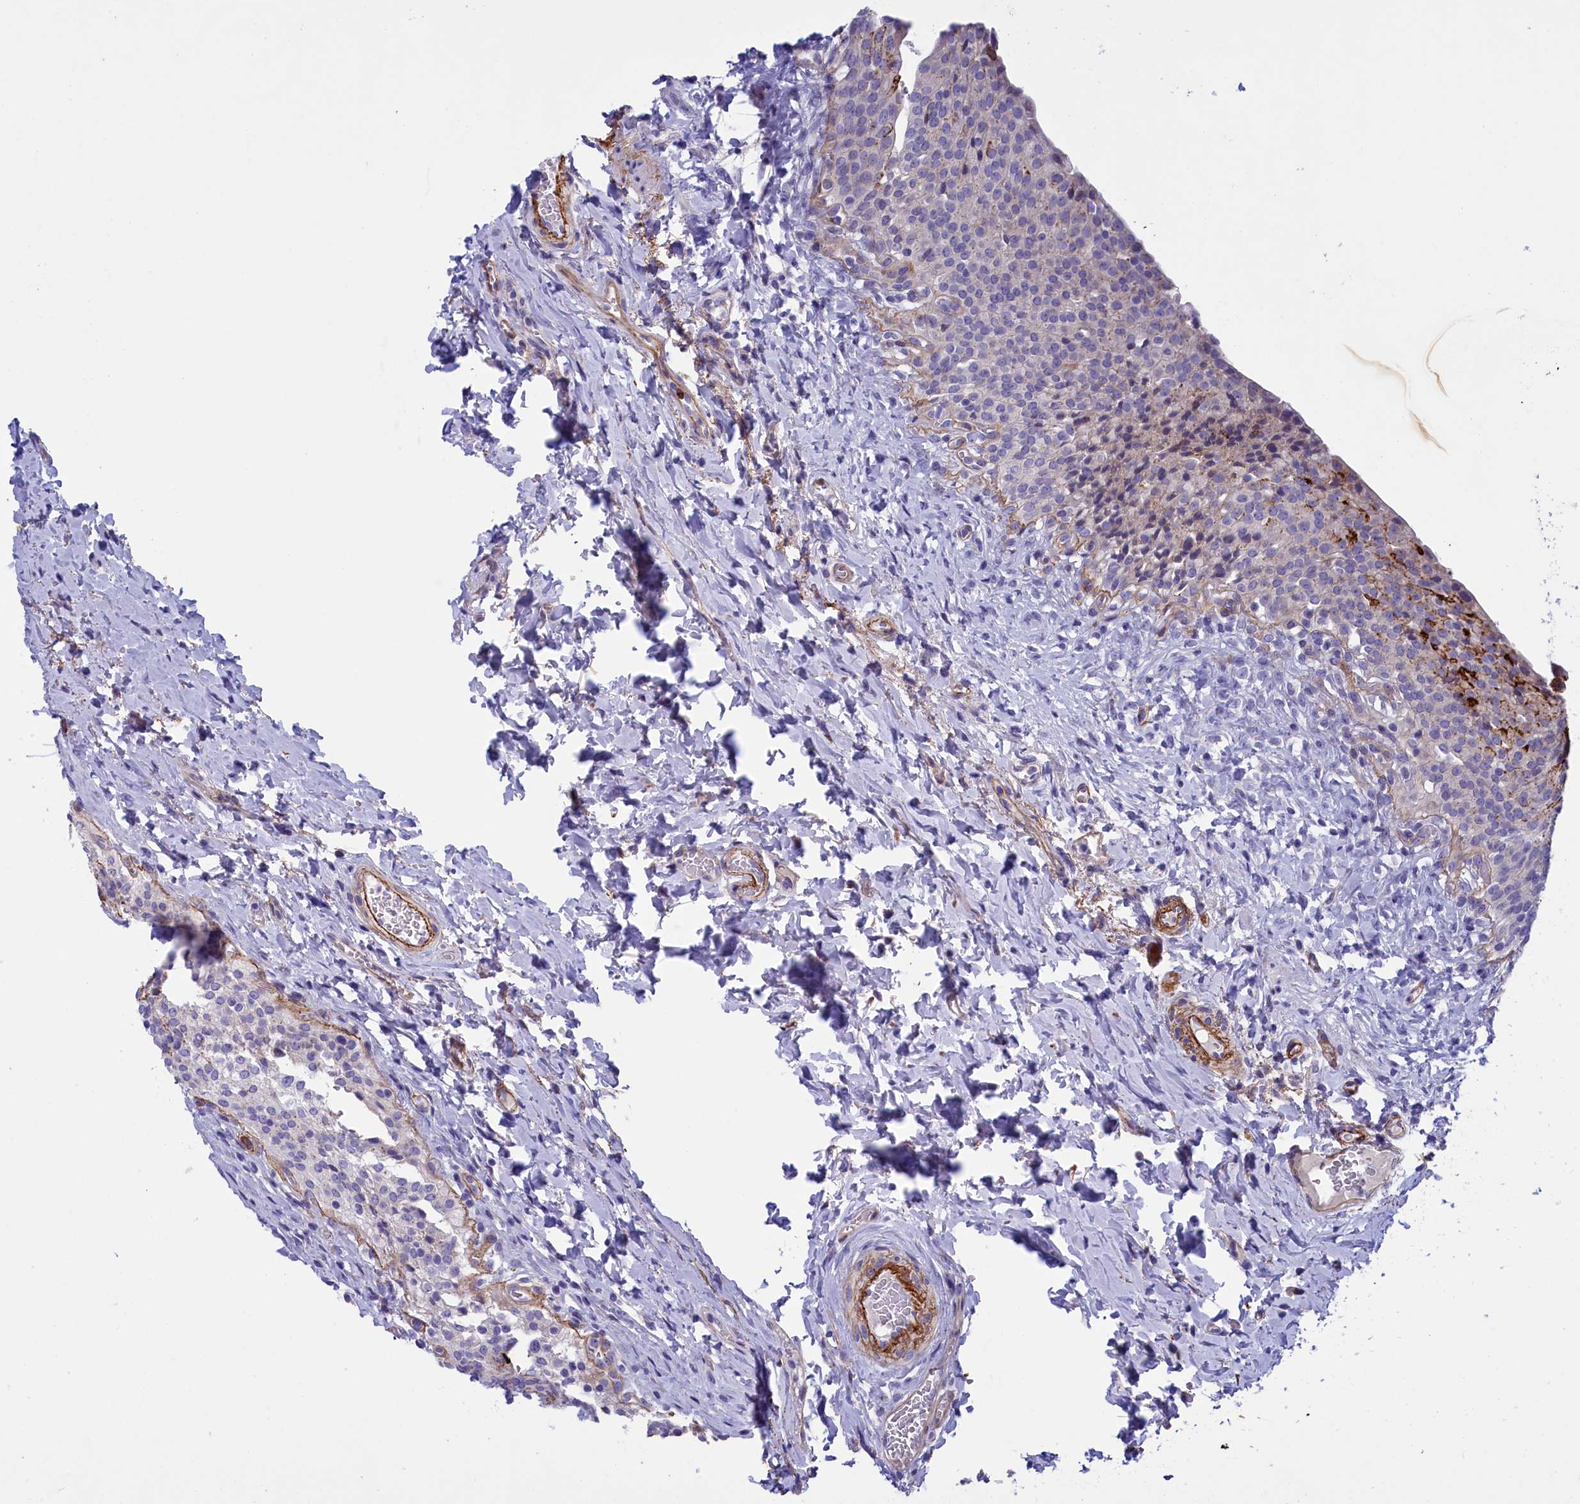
{"staining": {"intensity": "strong", "quantity": "<25%", "location": "cytoplasmic/membranous"}, "tissue": "urinary bladder", "cell_type": "Urothelial cells", "image_type": "normal", "snomed": [{"axis": "morphology", "description": "Normal tissue, NOS"}, {"axis": "morphology", "description": "Inflammation, NOS"}, {"axis": "topography", "description": "Urinary bladder"}], "caption": "The photomicrograph demonstrates a brown stain indicating the presence of a protein in the cytoplasmic/membranous of urothelial cells in urinary bladder. (DAB IHC, brown staining for protein, blue staining for nuclei).", "gene": "LOXL1", "patient": {"sex": "male", "age": 64}}